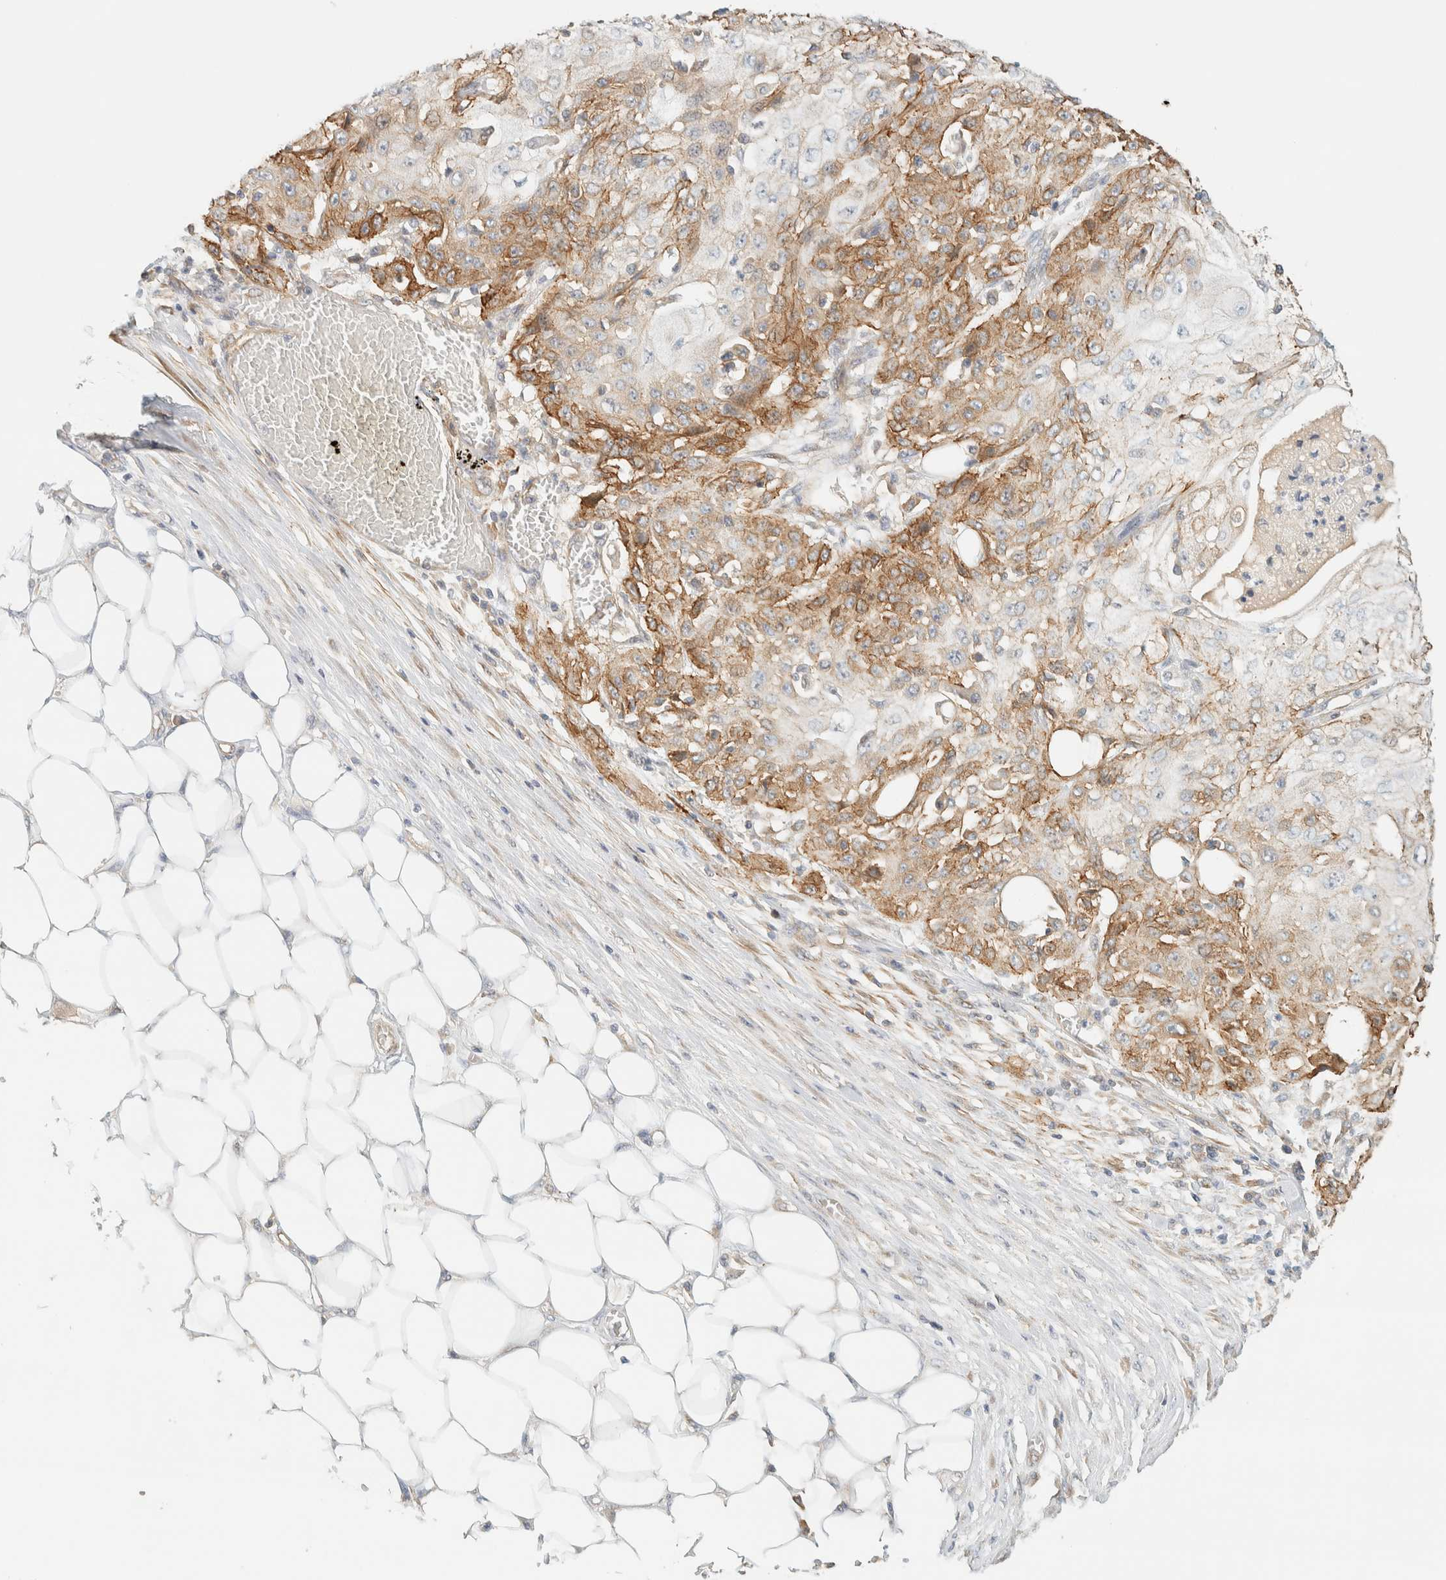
{"staining": {"intensity": "moderate", "quantity": "25%-75%", "location": "cytoplasmic/membranous"}, "tissue": "skin cancer", "cell_type": "Tumor cells", "image_type": "cancer", "snomed": [{"axis": "morphology", "description": "Squamous cell carcinoma, NOS"}, {"axis": "morphology", "description": "Squamous cell carcinoma, metastatic, NOS"}, {"axis": "topography", "description": "Skin"}, {"axis": "topography", "description": "Lymph node"}], "caption": "This is a photomicrograph of immunohistochemistry (IHC) staining of skin cancer, which shows moderate expression in the cytoplasmic/membranous of tumor cells.", "gene": "LIMA1", "patient": {"sex": "male", "age": 75}}